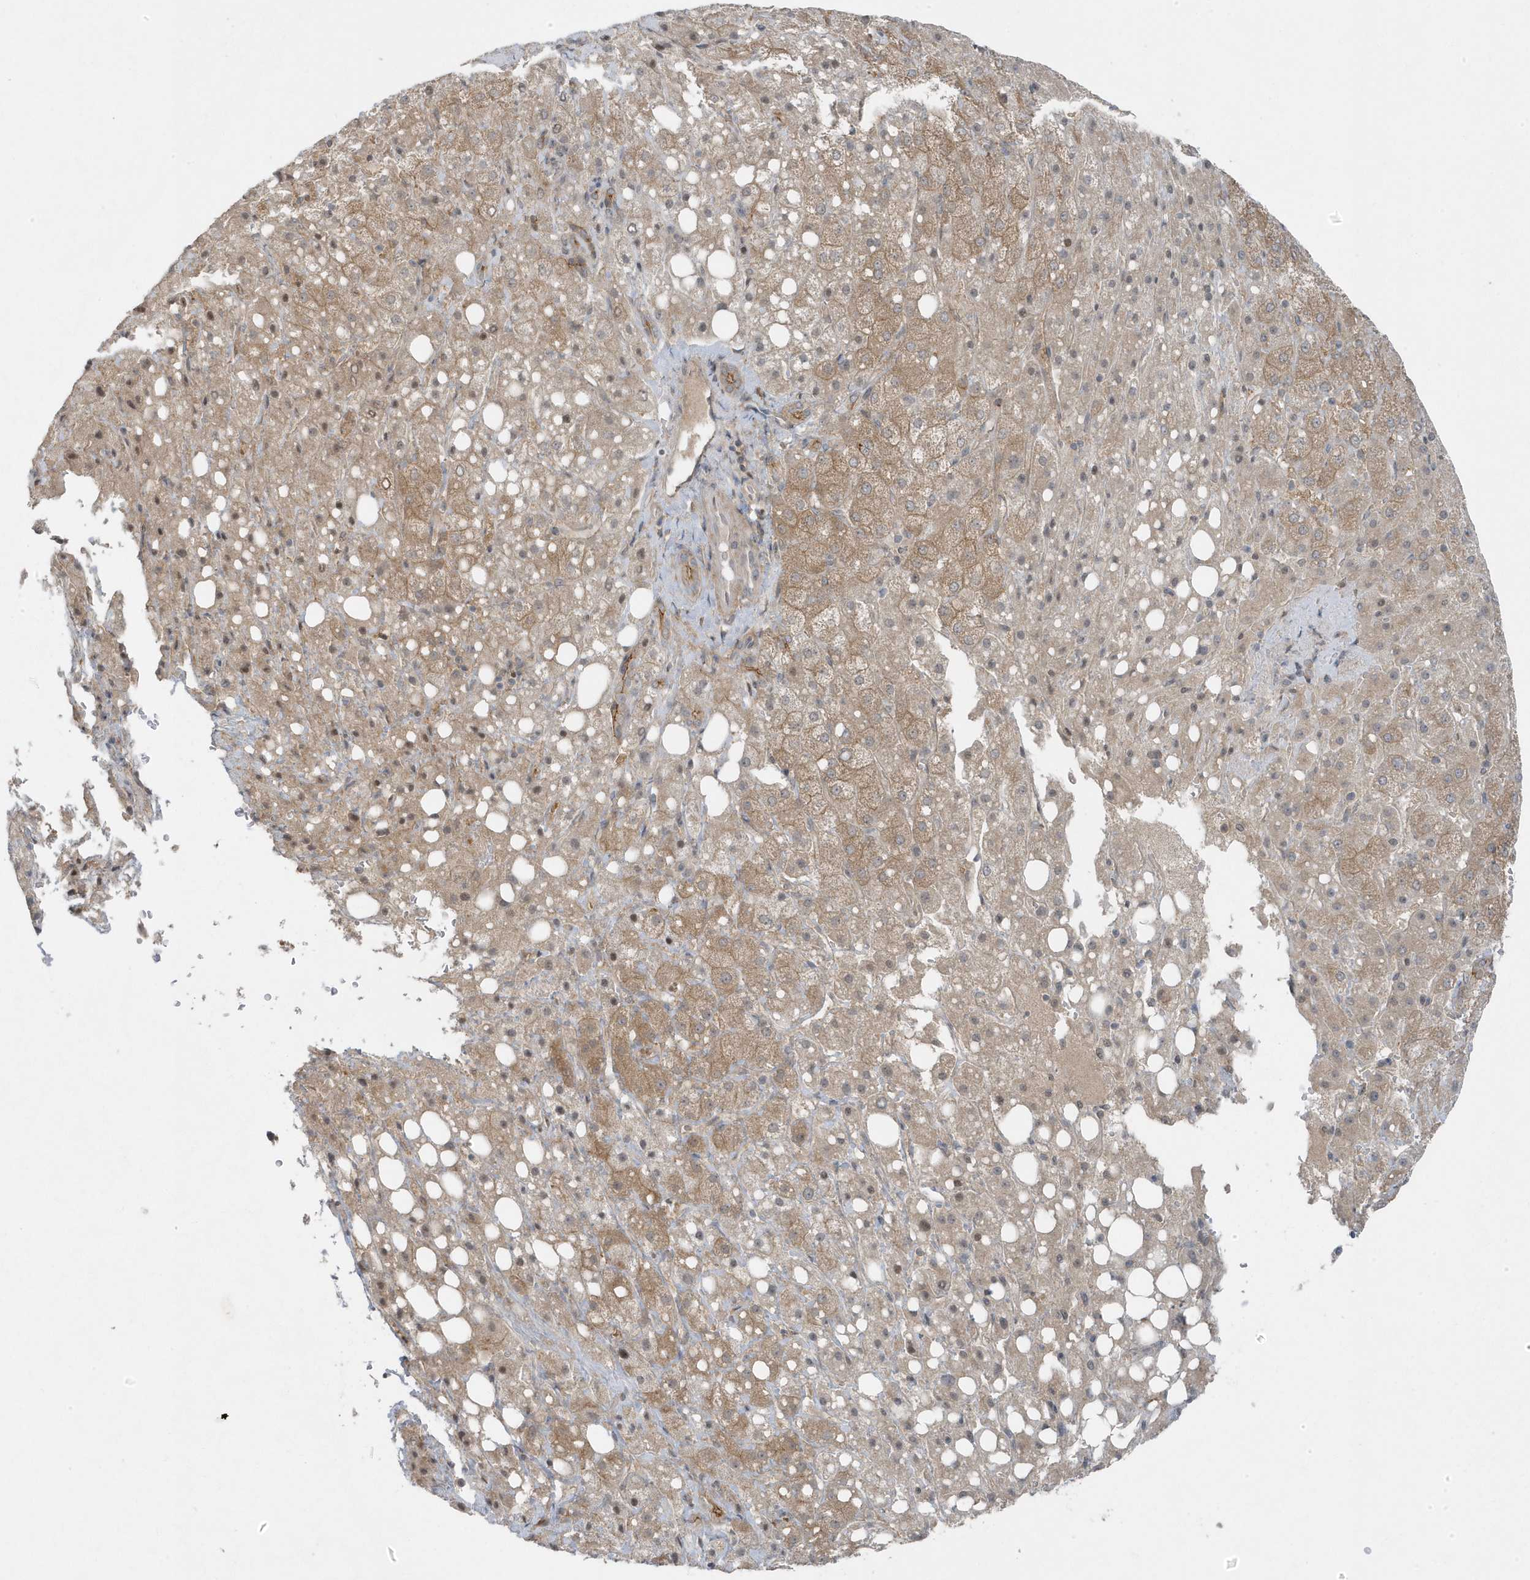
{"staining": {"intensity": "weak", "quantity": "25%-75%", "location": "cytoplasmic/membranous"}, "tissue": "liver cancer", "cell_type": "Tumor cells", "image_type": "cancer", "snomed": [{"axis": "morphology", "description": "Carcinoma, Hepatocellular, NOS"}, {"axis": "topography", "description": "Liver"}], "caption": "This is a histology image of immunohistochemistry staining of liver hepatocellular carcinoma, which shows weak expression in the cytoplasmic/membranous of tumor cells.", "gene": "PARD3B", "patient": {"sex": "male", "age": 80}}